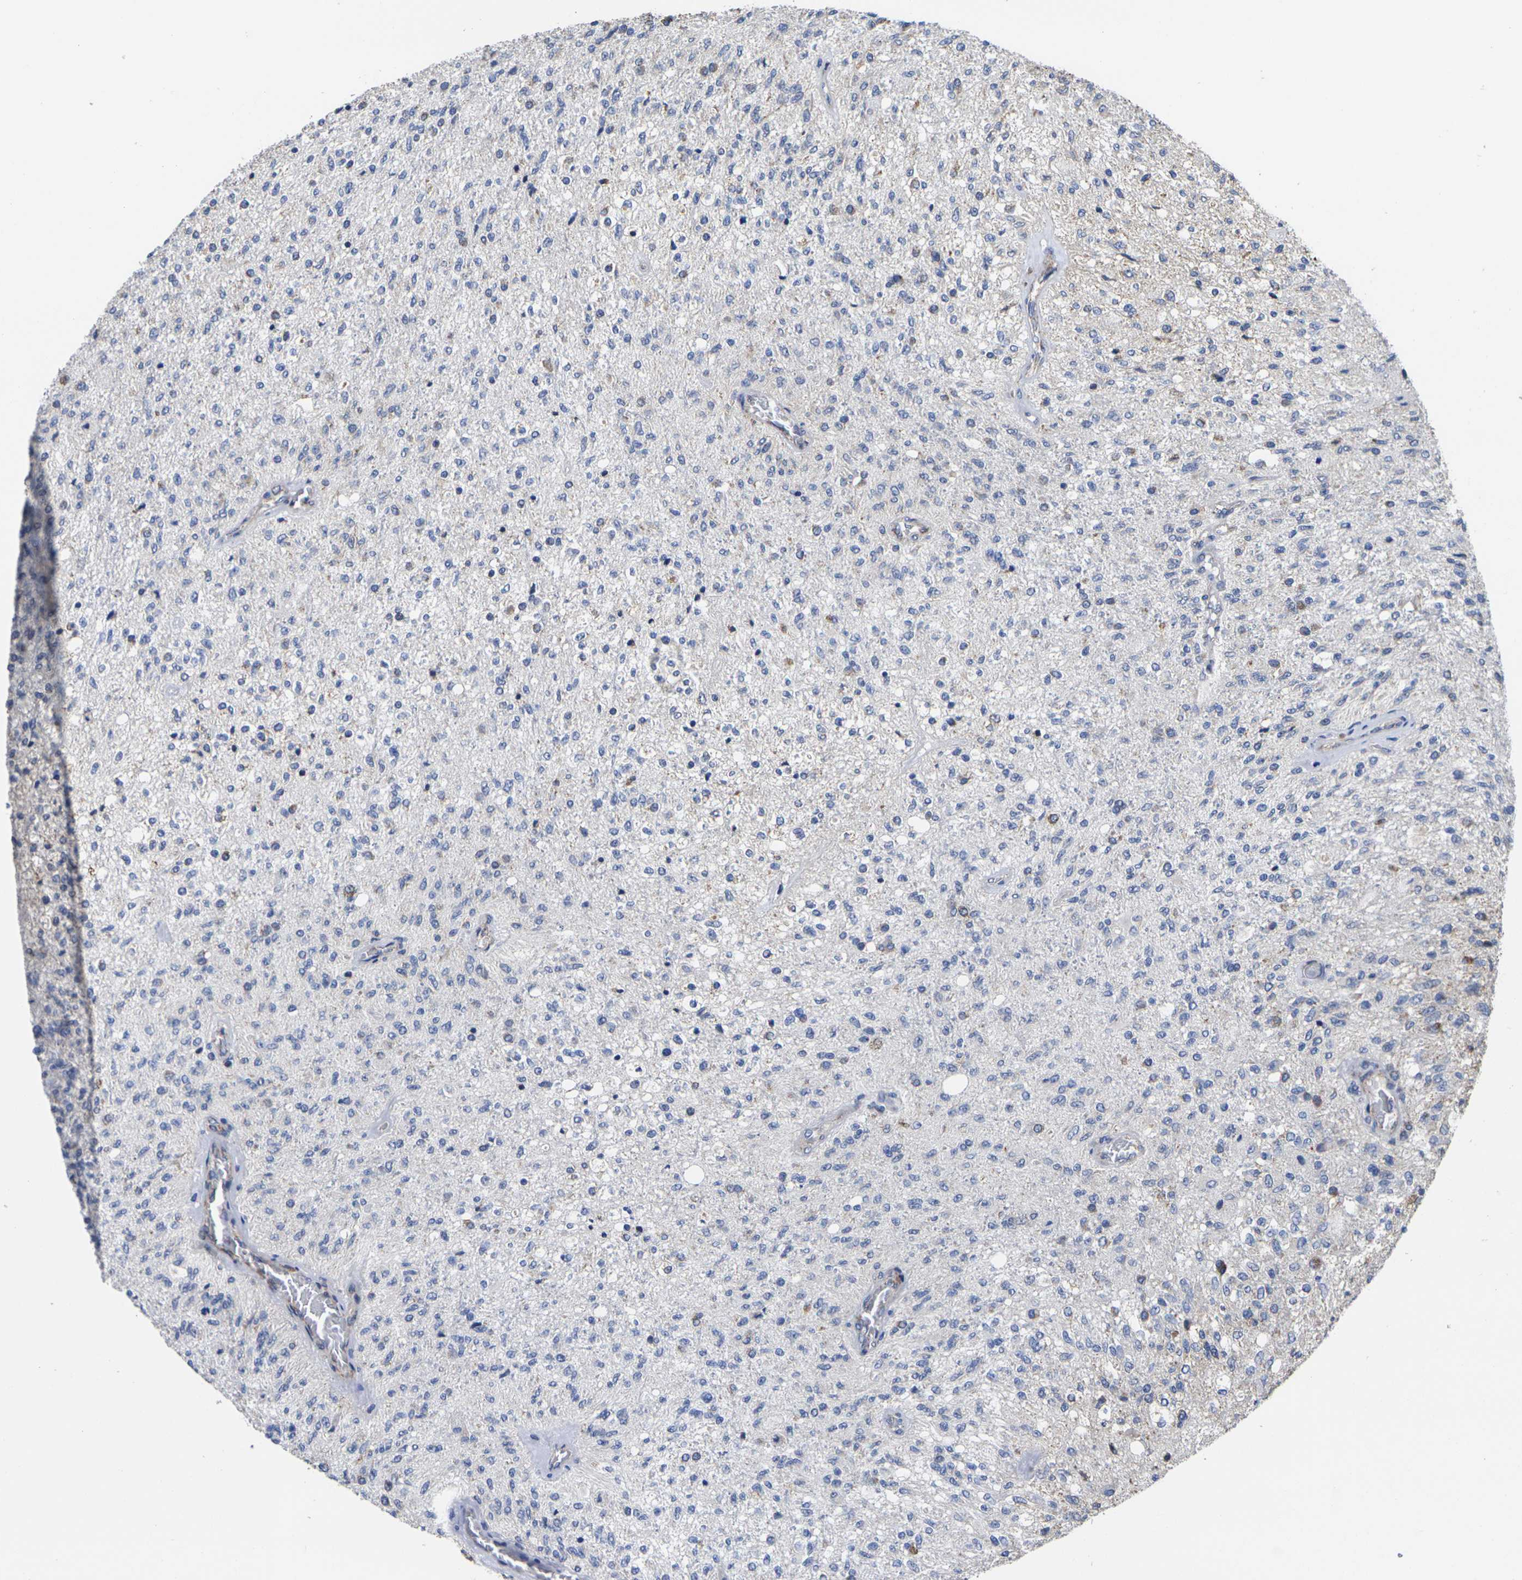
{"staining": {"intensity": "negative", "quantity": "none", "location": "none"}, "tissue": "glioma", "cell_type": "Tumor cells", "image_type": "cancer", "snomed": [{"axis": "morphology", "description": "Normal tissue, NOS"}, {"axis": "morphology", "description": "Glioma, malignant, High grade"}, {"axis": "topography", "description": "Cerebral cortex"}], "caption": "This is an immunohistochemistry (IHC) image of glioma. There is no positivity in tumor cells.", "gene": "P2RY11", "patient": {"sex": "male", "age": 77}}